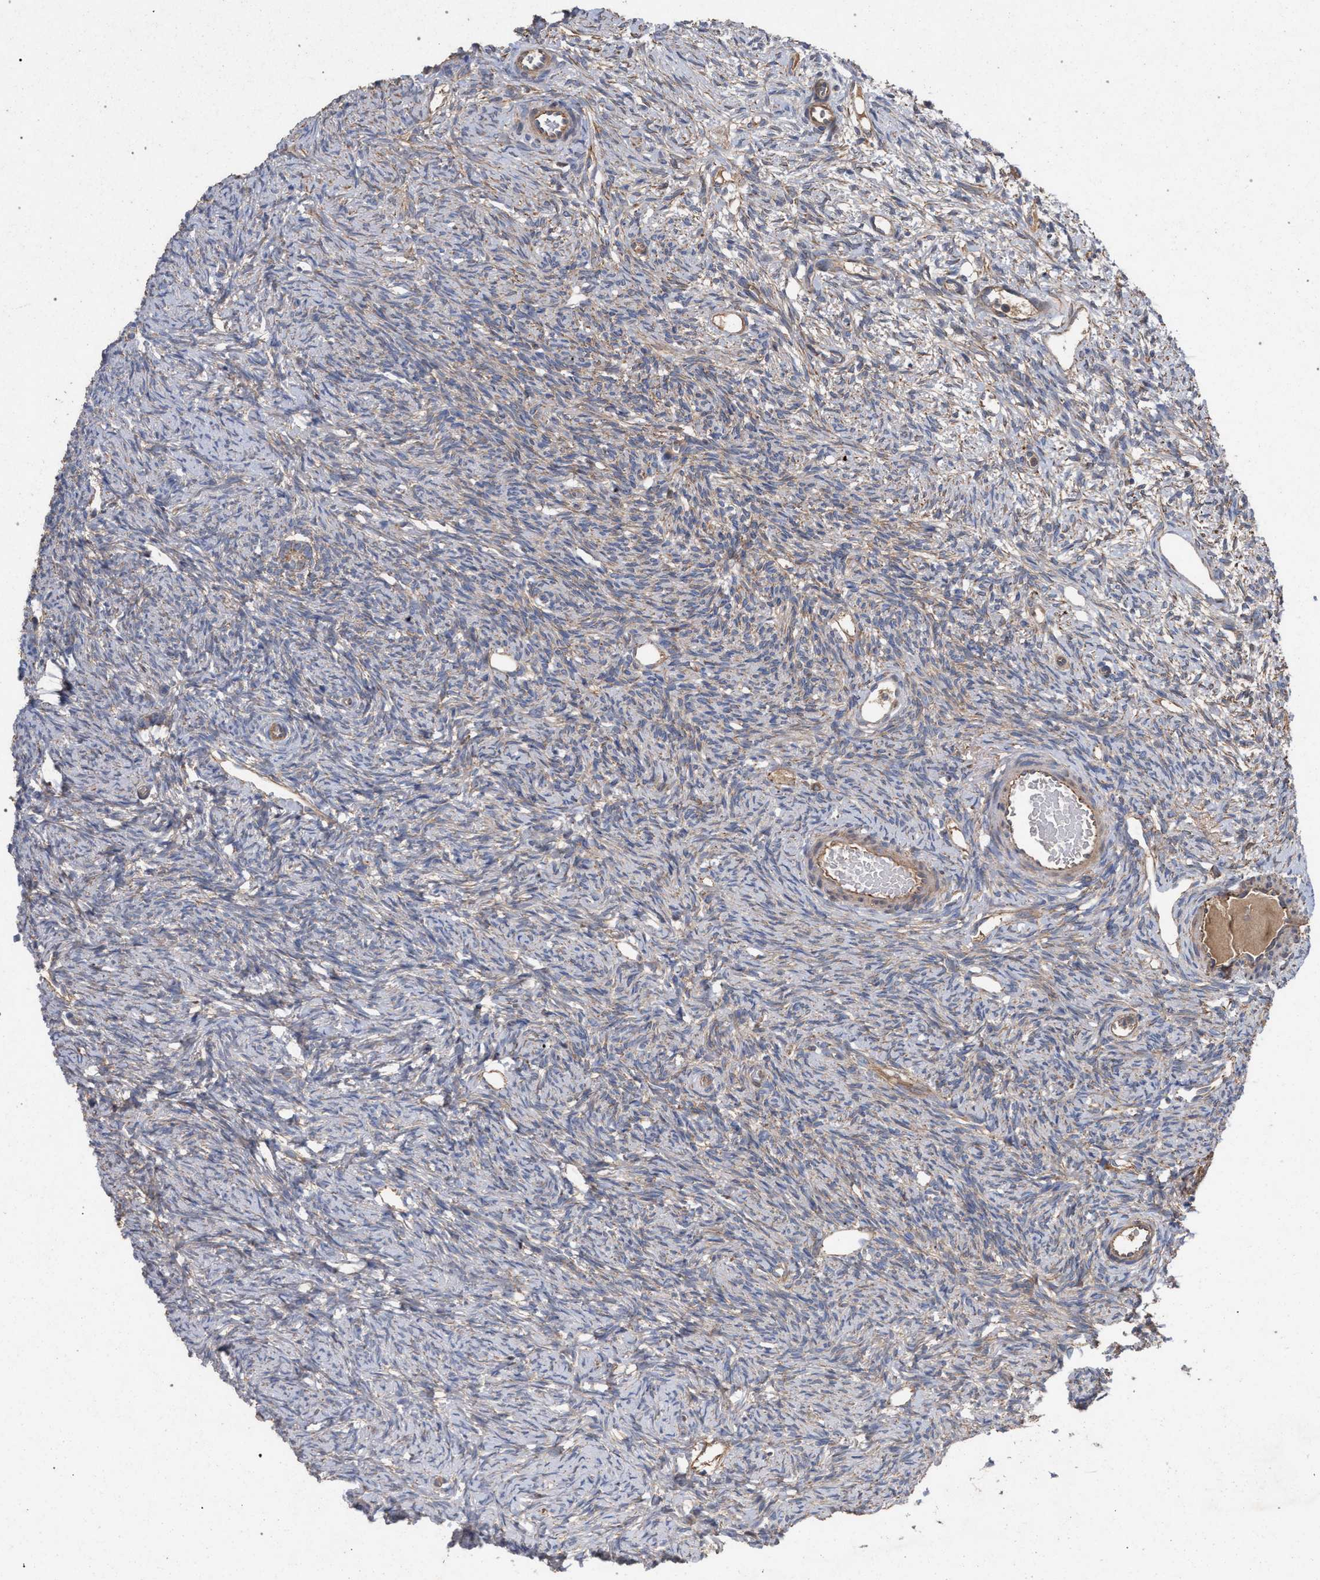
{"staining": {"intensity": "weak", "quantity": "<25%", "location": "cytoplasmic/membranous"}, "tissue": "ovary", "cell_type": "Follicle cells", "image_type": "normal", "snomed": [{"axis": "morphology", "description": "Normal tissue, NOS"}, {"axis": "topography", "description": "Ovary"}], "caption": "The micrograph exhibits no staining of follicle cells in normal ovary.", "gene": "BCL2L12", "patient": {"sex": "female", "age": 33}}